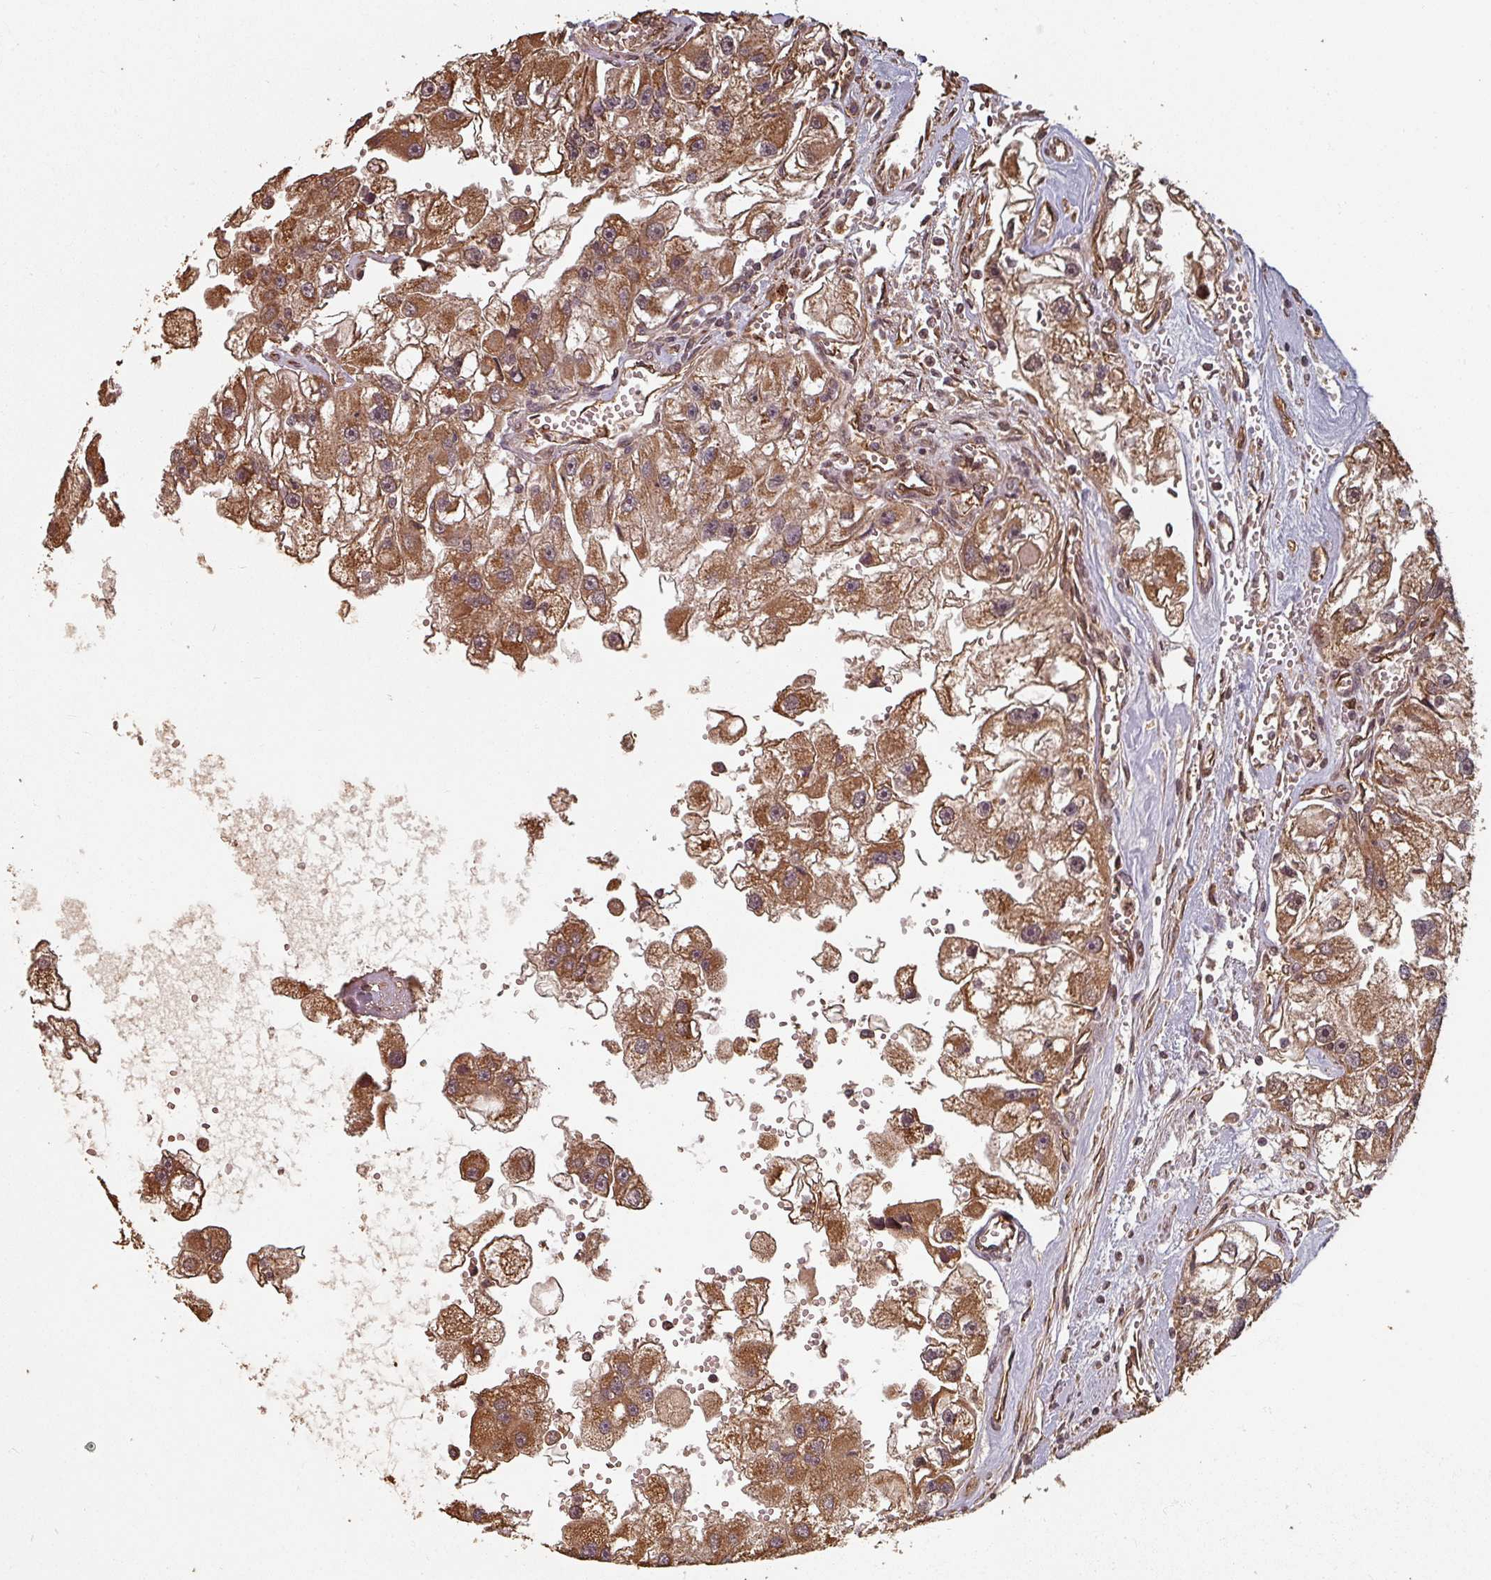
{"staining": {"intensity": "strong", "quantity": ">75%", "location": "cytoplasmic/membranous"}, "tissue": "renal cancer", "cell_type": "Tumor cells", "image_type": "cancer", "snomed": [{"axis": "morphology", "description": "Adenocarcinoma, NOS"}, {"axis": "topography", "description": "Kidney"}], "caption": "A high-resolution histopathology image shows IHC staining of renal adenocarcinoma, which demonstrates strong cytoplasmic/membranous staining in approximately >75% of tumor cells.", "gene": "EID1", "patient": {"sex": "male", "age": 63}}